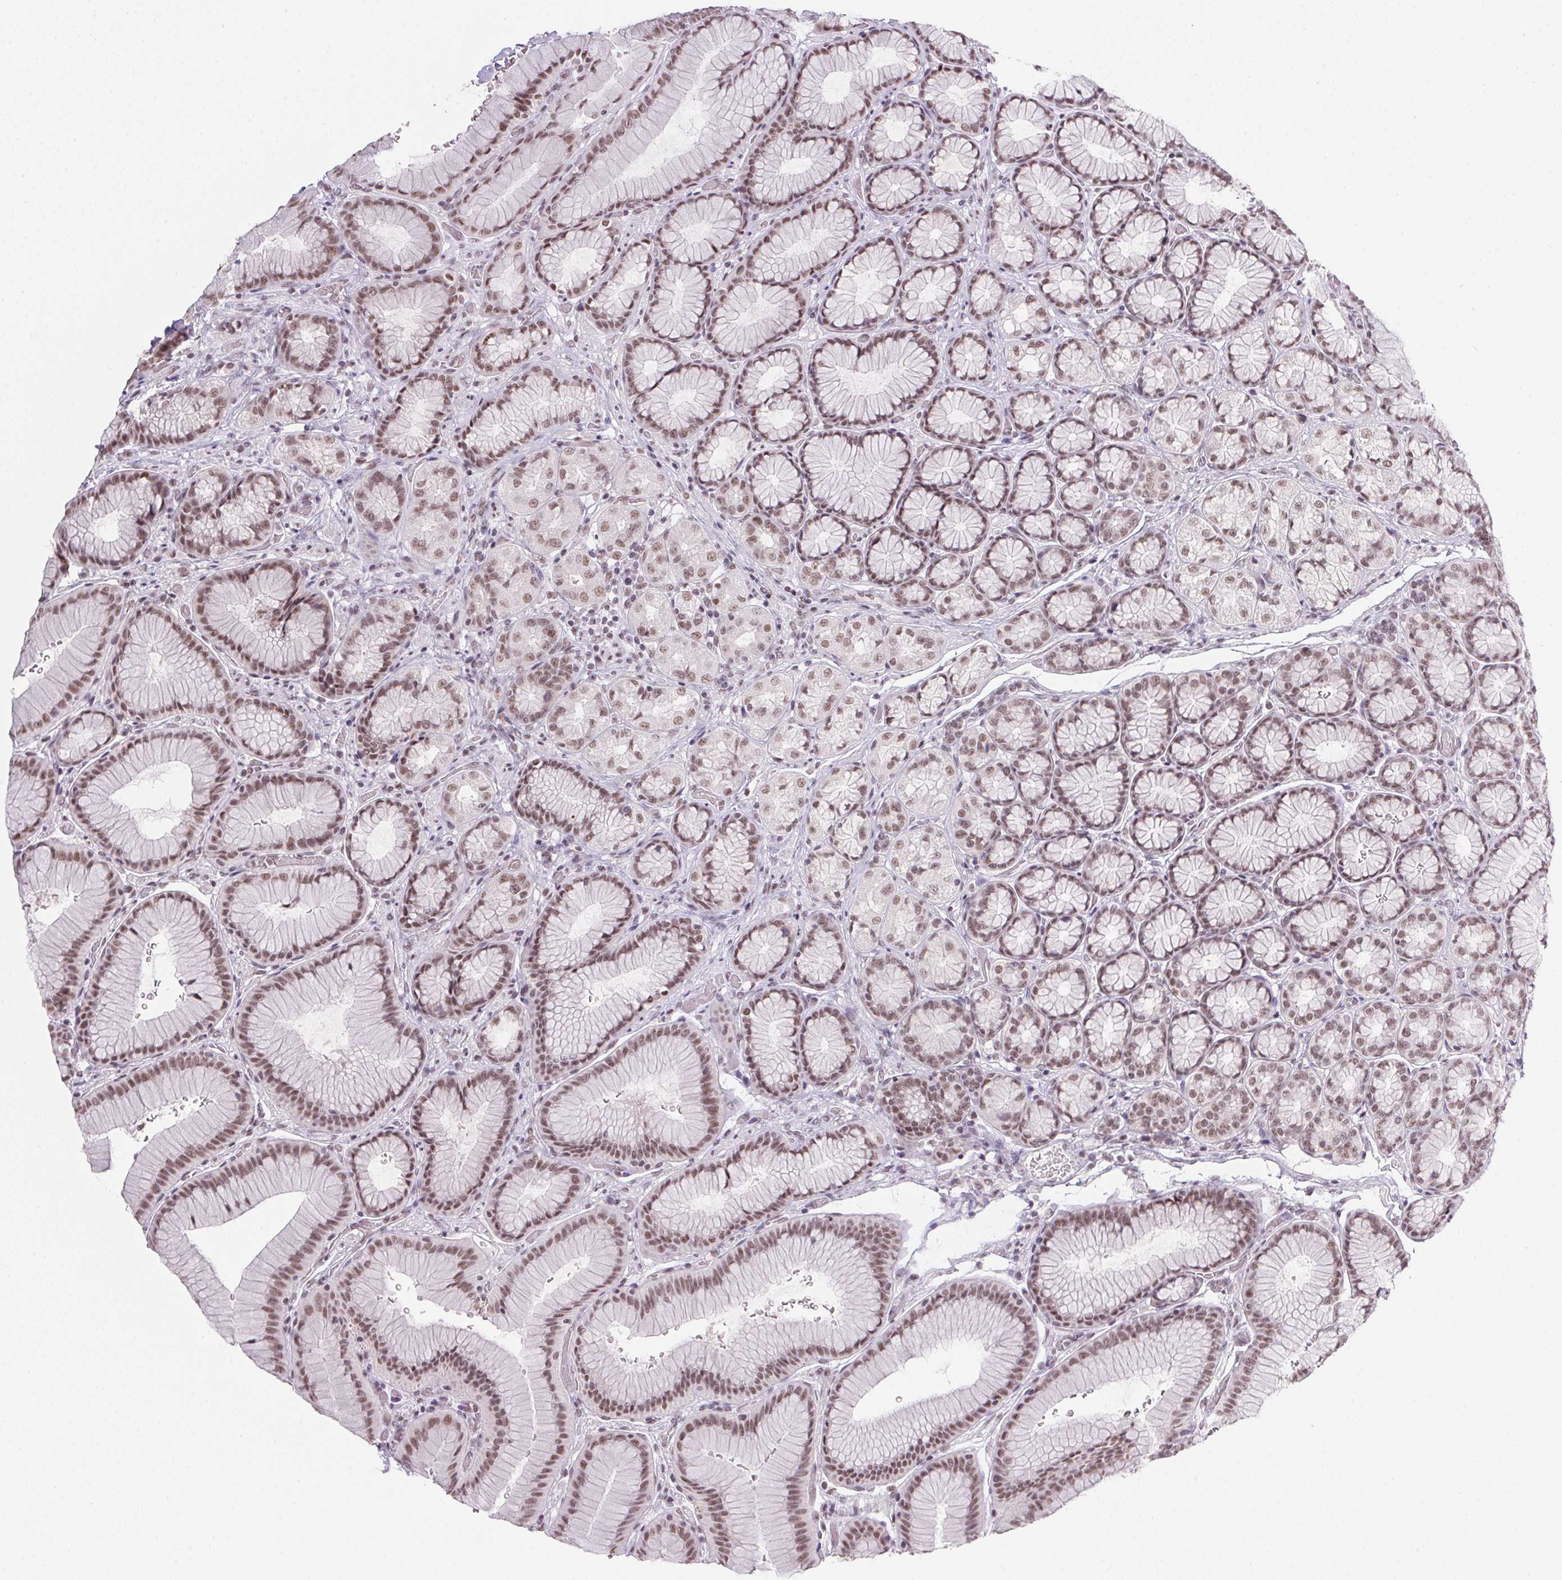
{"staining": {"intensity": "moderate", "quantity": ">75%", "location": "nuclear"}, "tissue": "stomach", "cell_type": "Glandular cells", "image_type": "normal", "snomed": [{"axis": "morphology", "description": "Normal tissue, NOS"}, {"axis": "morphology", "description": "Adenocarcinoma, NOS"}, {"axis": "morphology", "description": "Adenocarcinoma, High grade"}, {"axis": "topography", "description": "Stomach, upper"}, {"axis": "topography", "description": "Stomach"}], "caption": "High-magnification brightfield microscopy of unremarkable stomach stained with DAB (3,3'-diaminobenzidine) (brown) and counterstained with hematoxylin (blue). glandular cells exhibit moderate nuclear staining is present in approximately>75% of cells.", "gene": "SRSF7", "patient": {"sex": "female", "age": 65}}